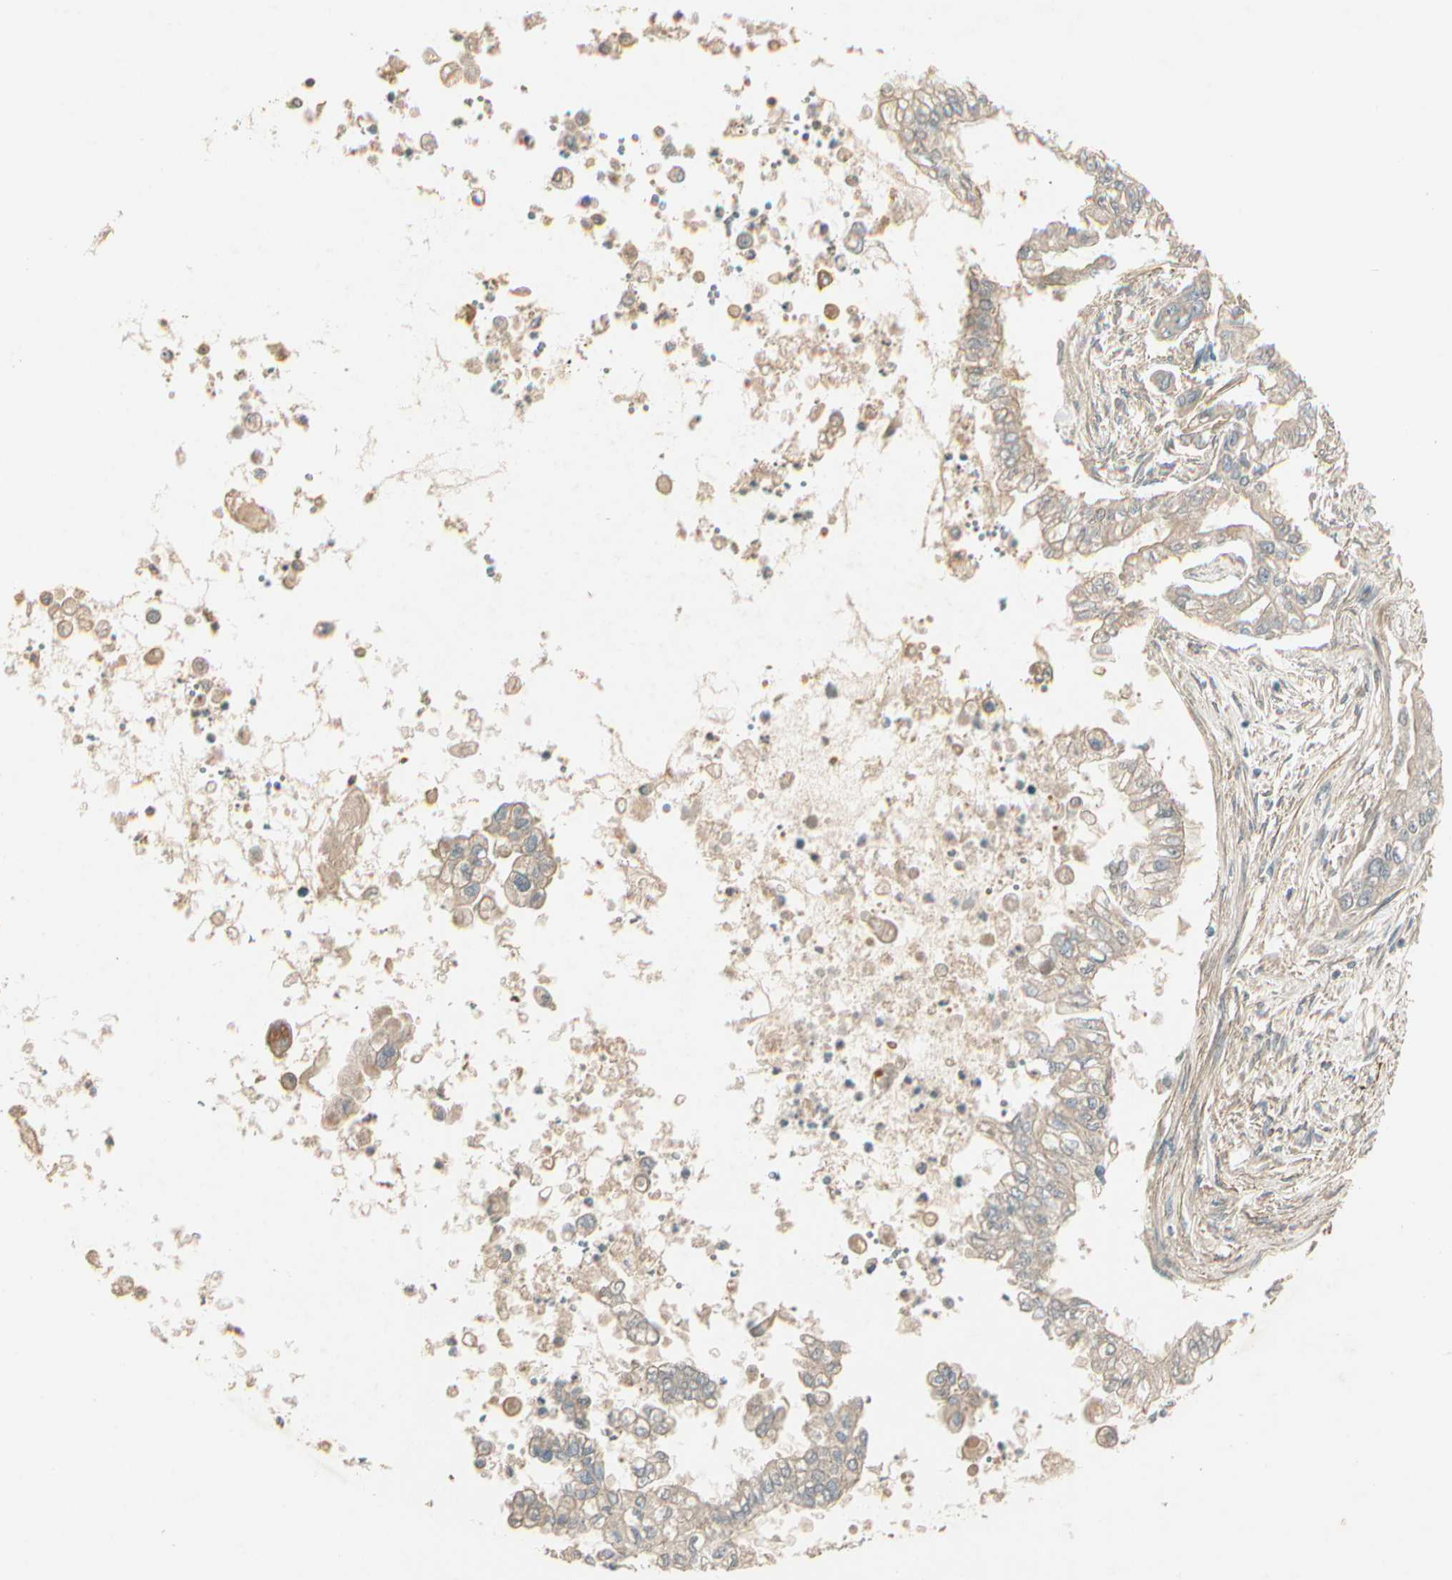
{"staining": {"intensity": "weak", "quantity": ">75%", "location": "cytoplasmic/membranous"}, "tissue": "pancreatic cancer", "cell_type": "Tumor cells", "image_type": "cancer", "snomed": [{"axis": "morphology", "description": "Normal tissue, NOS"}, {"axis": "topography", "description": "Pancreas"}], "caption": "A micrograph of human pancreatic cancer stained for a protein demonstrates weak cytoplasmic/membranous brown staining in tumor cells.", "gene": "ACVR1", "patient": {"sex": "male", "age": 42}}